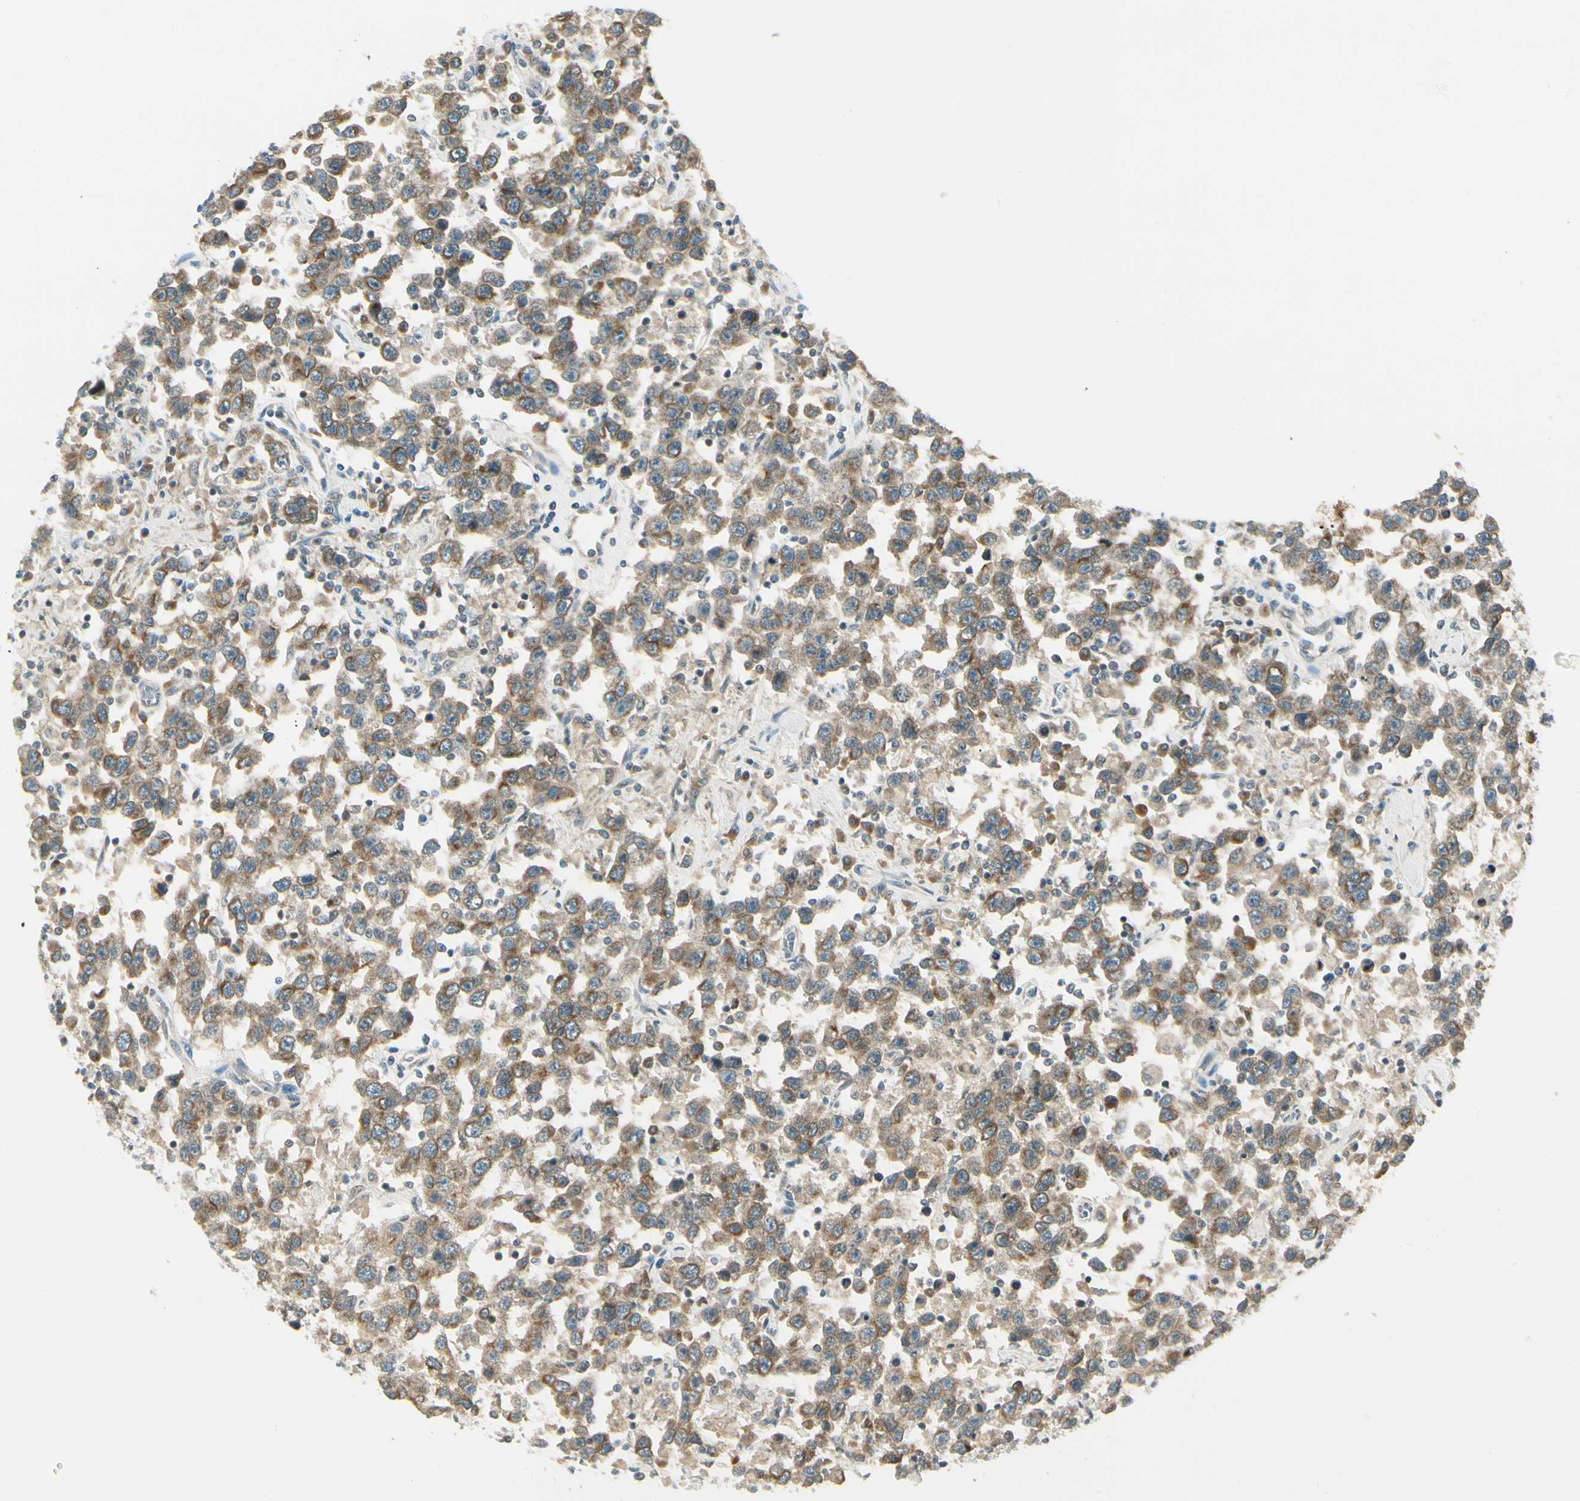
{"staining": {"intensity": "moderate", "quantity": ">75%", "location": "cytoplasmic/membranous"}, "tissue": "testis cancer", "cell_type": "Tumor cells", "image_type": "cancer", "snomed": [{"axis": "morphology", "description": "Seminoma, NOS"}, {"axis": "topography", "description": "Testis"}], "caption": "A photomicrograph of human testis seminoma stained for a protein exhibits moderate cytoplasmic/membranous brown staining in tumor cells. The protein is shown in brown color, while the nuclei are stained blue.", "gene": "BNIP1", "patient": {"sex": "male", "age": 41}}